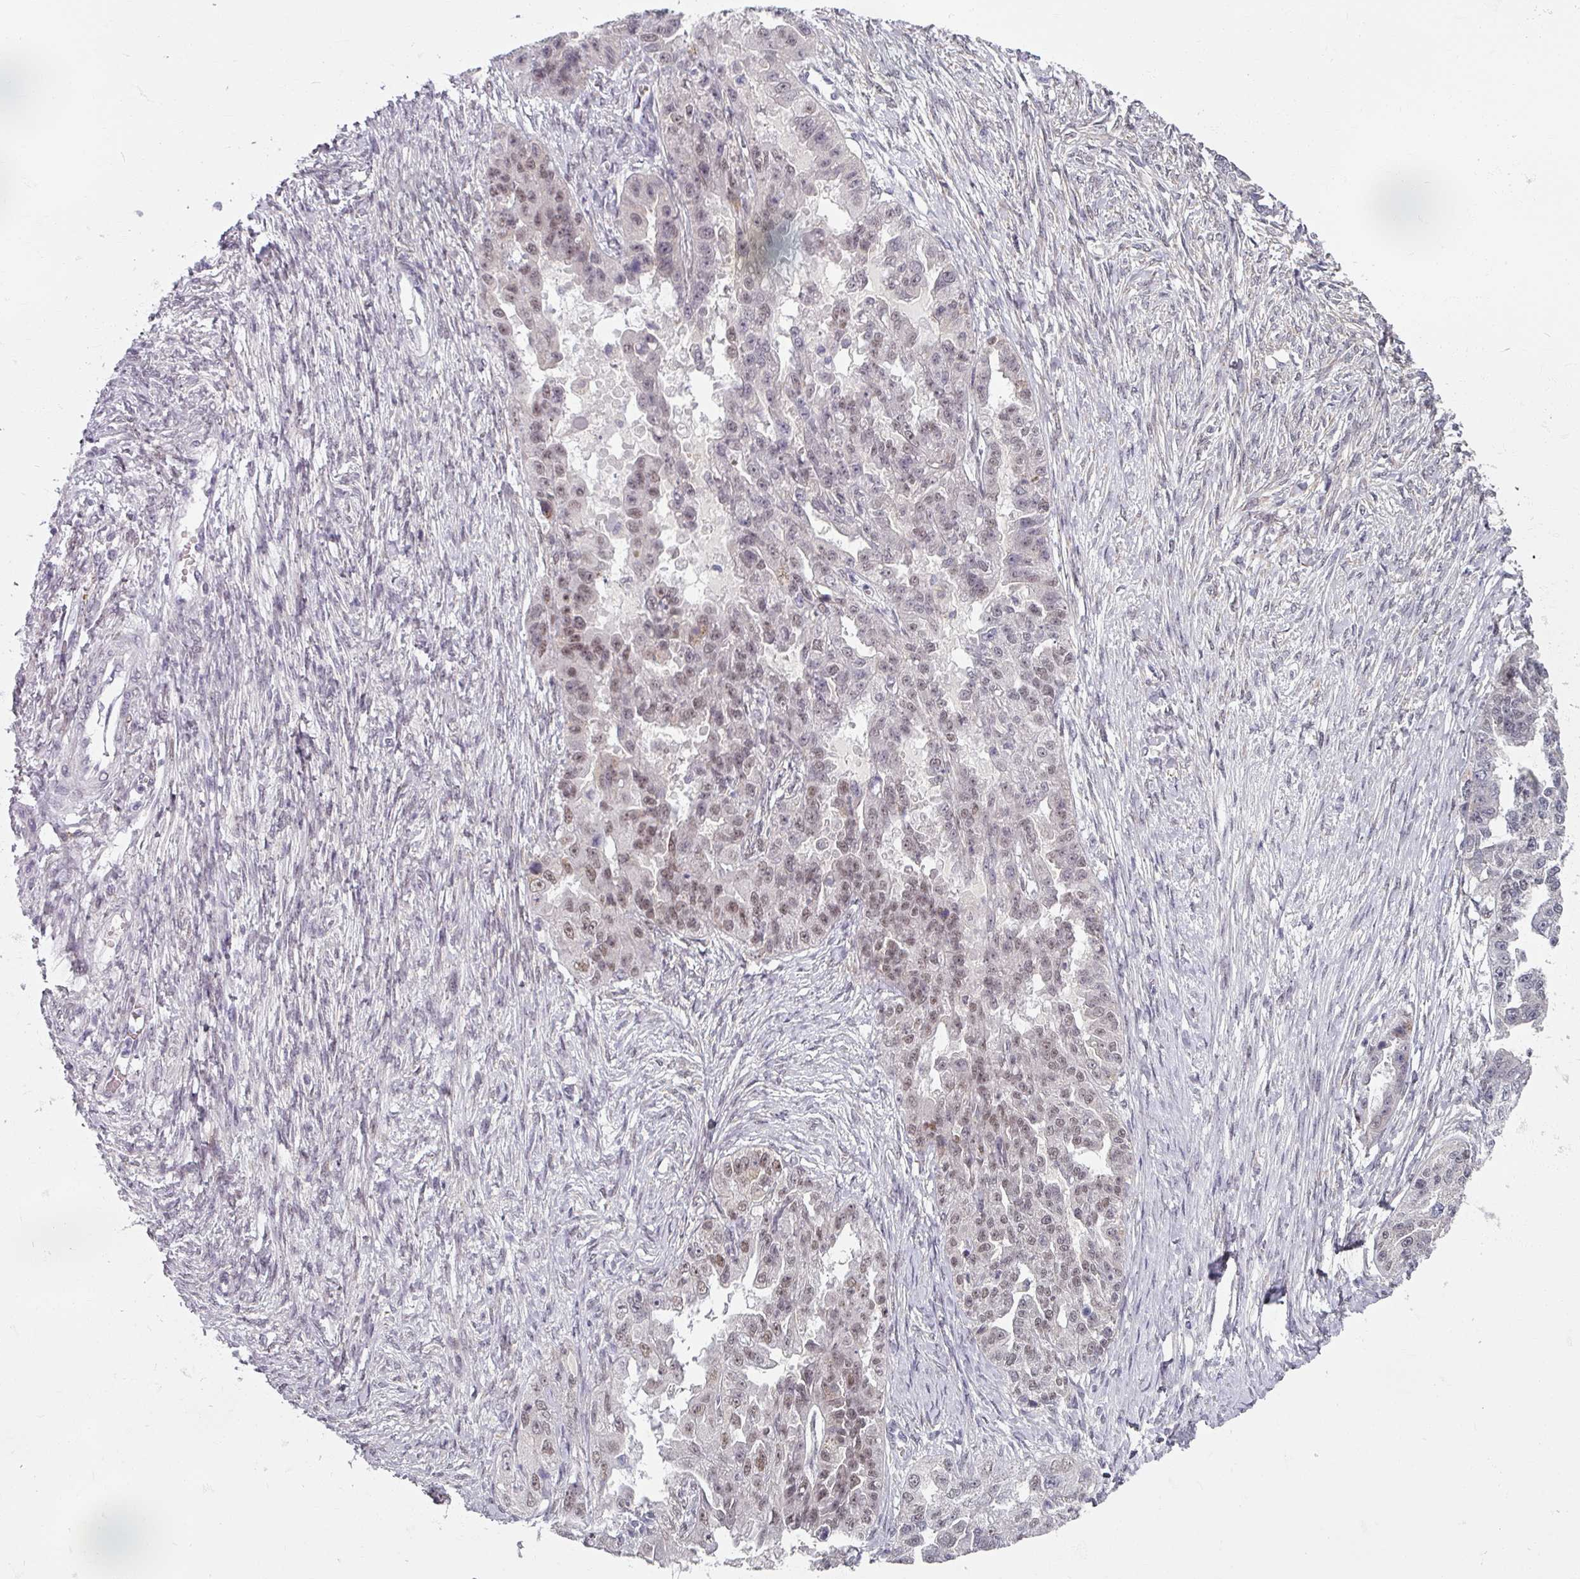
{"staining": {"intensity": "moderate", "quantity": "25%-75%", "location": "nuclear"}, "tissue": "ovarian cancer", "cell_type": "Tumor cells", "image_type": "cancer", "snomed": [{"axis": "morphology", "description": "Cystadenocarcinoma, serous, NOS"}, {"axis": "topography", "description": "Ovary"}], "caption": "Immunohistochemistry of human ovarian cancer (serous cystadenocarcinoma) demonstrates medium levels of moderate nuclear staining in approximately 25%-75% of tumor cells. (IHC, brightfield microscopy, high magnification).", "gene": "RIPOR3", "patient": {"sex": "female", "age": 58}}